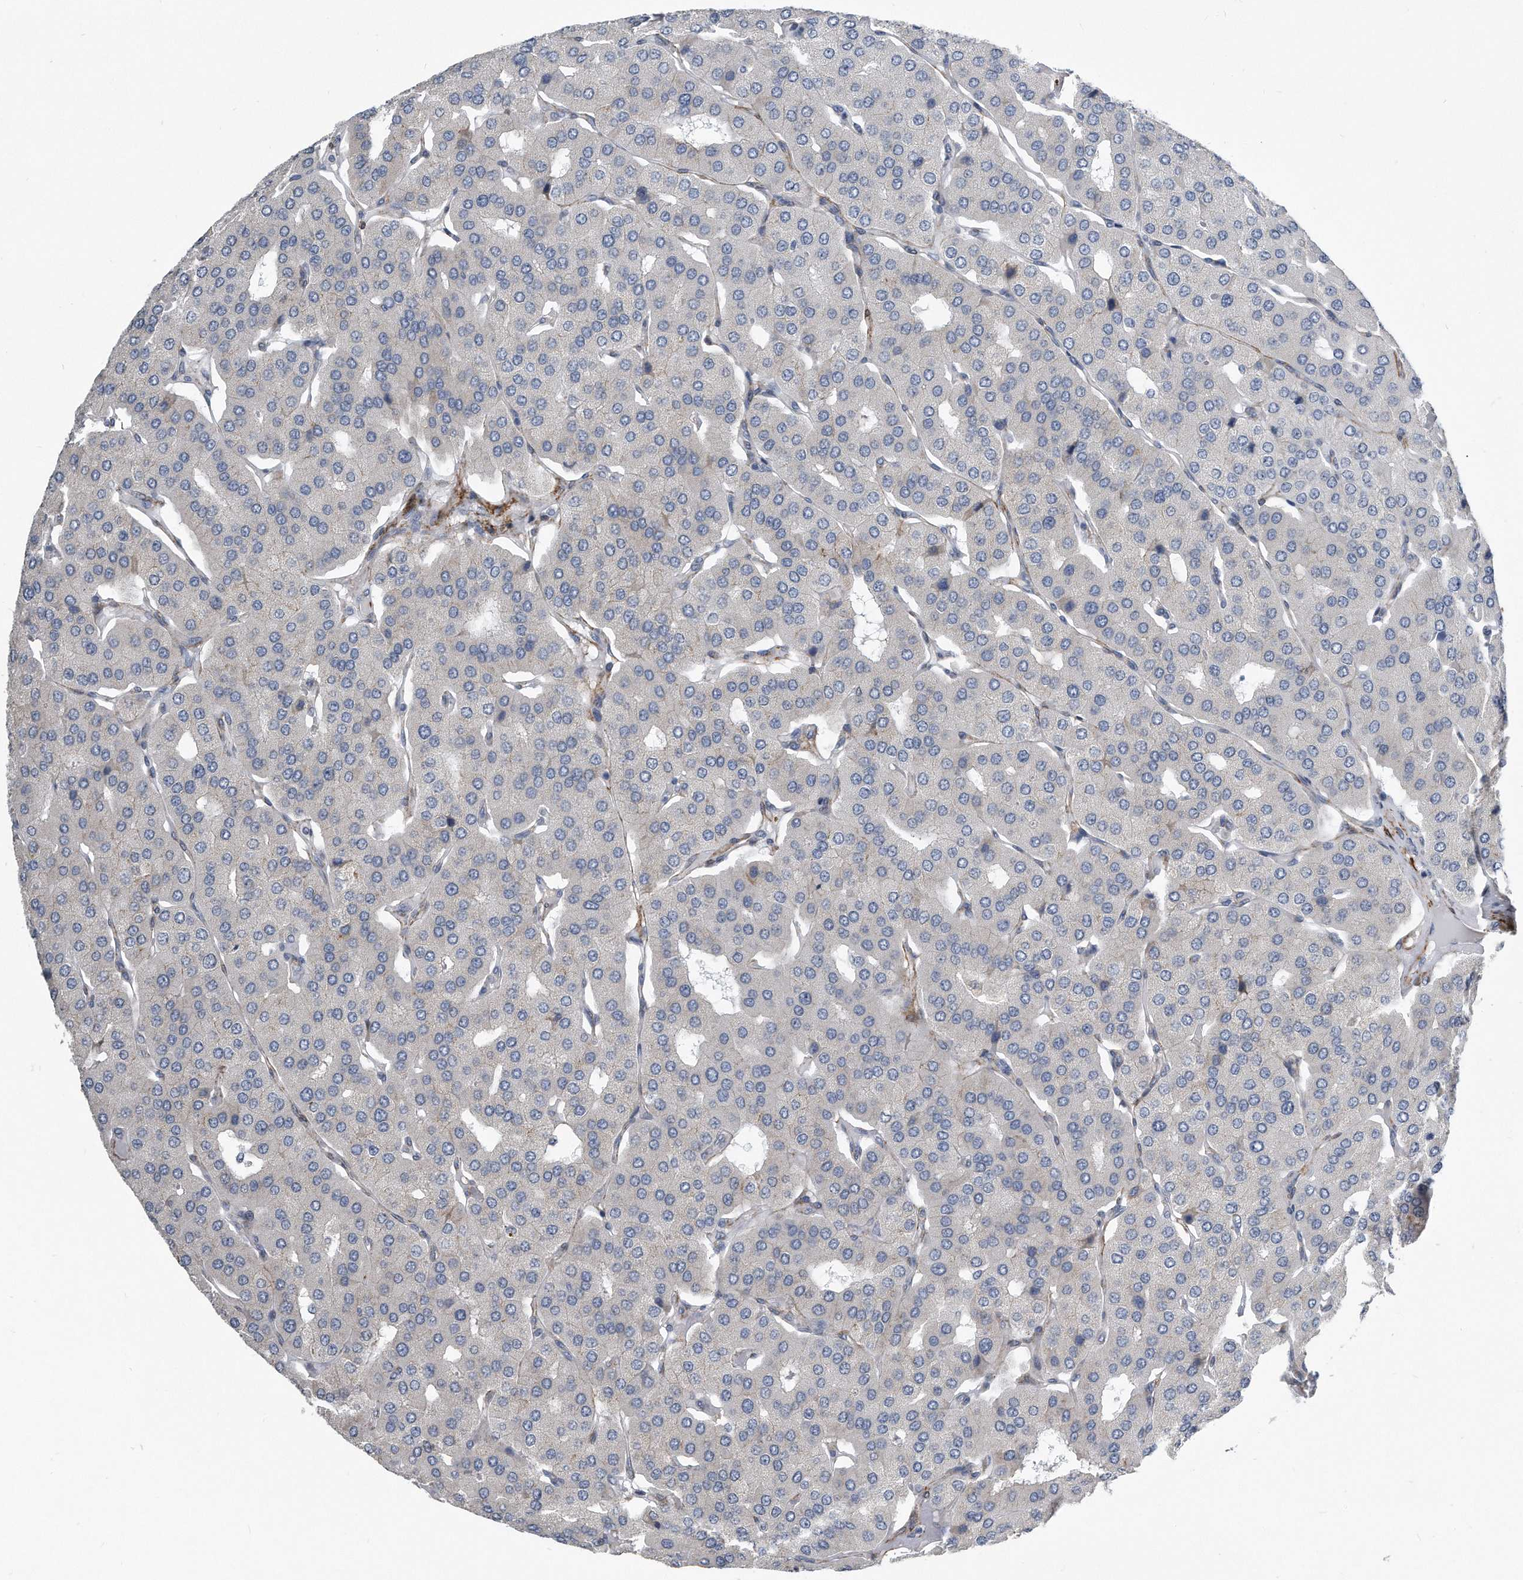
{"staining": {"intensity": "negative", "quantity": "none", "location": "none"}, "tissue": "parathyroid gland", "cell_type": "Glandular cells", "image_type": "normal", "snomed": [{"axis": "morphology", "description": "Normal tissue, NOS"}, {"axis": "morphology", "description": "Adenoma, NOS"}, {"axis": "topography", "description": "Parathyroid gland"}], "caption": "This is a photomicrograph of IHC staining of benign parathyroid gland, which shows no staining in glandular cells. (DAB immunohistochemistry (IHC) with hematoxylin counter stain).", "gene": "EIF2B4", "patient": {"sex": "female", "age": 86}}